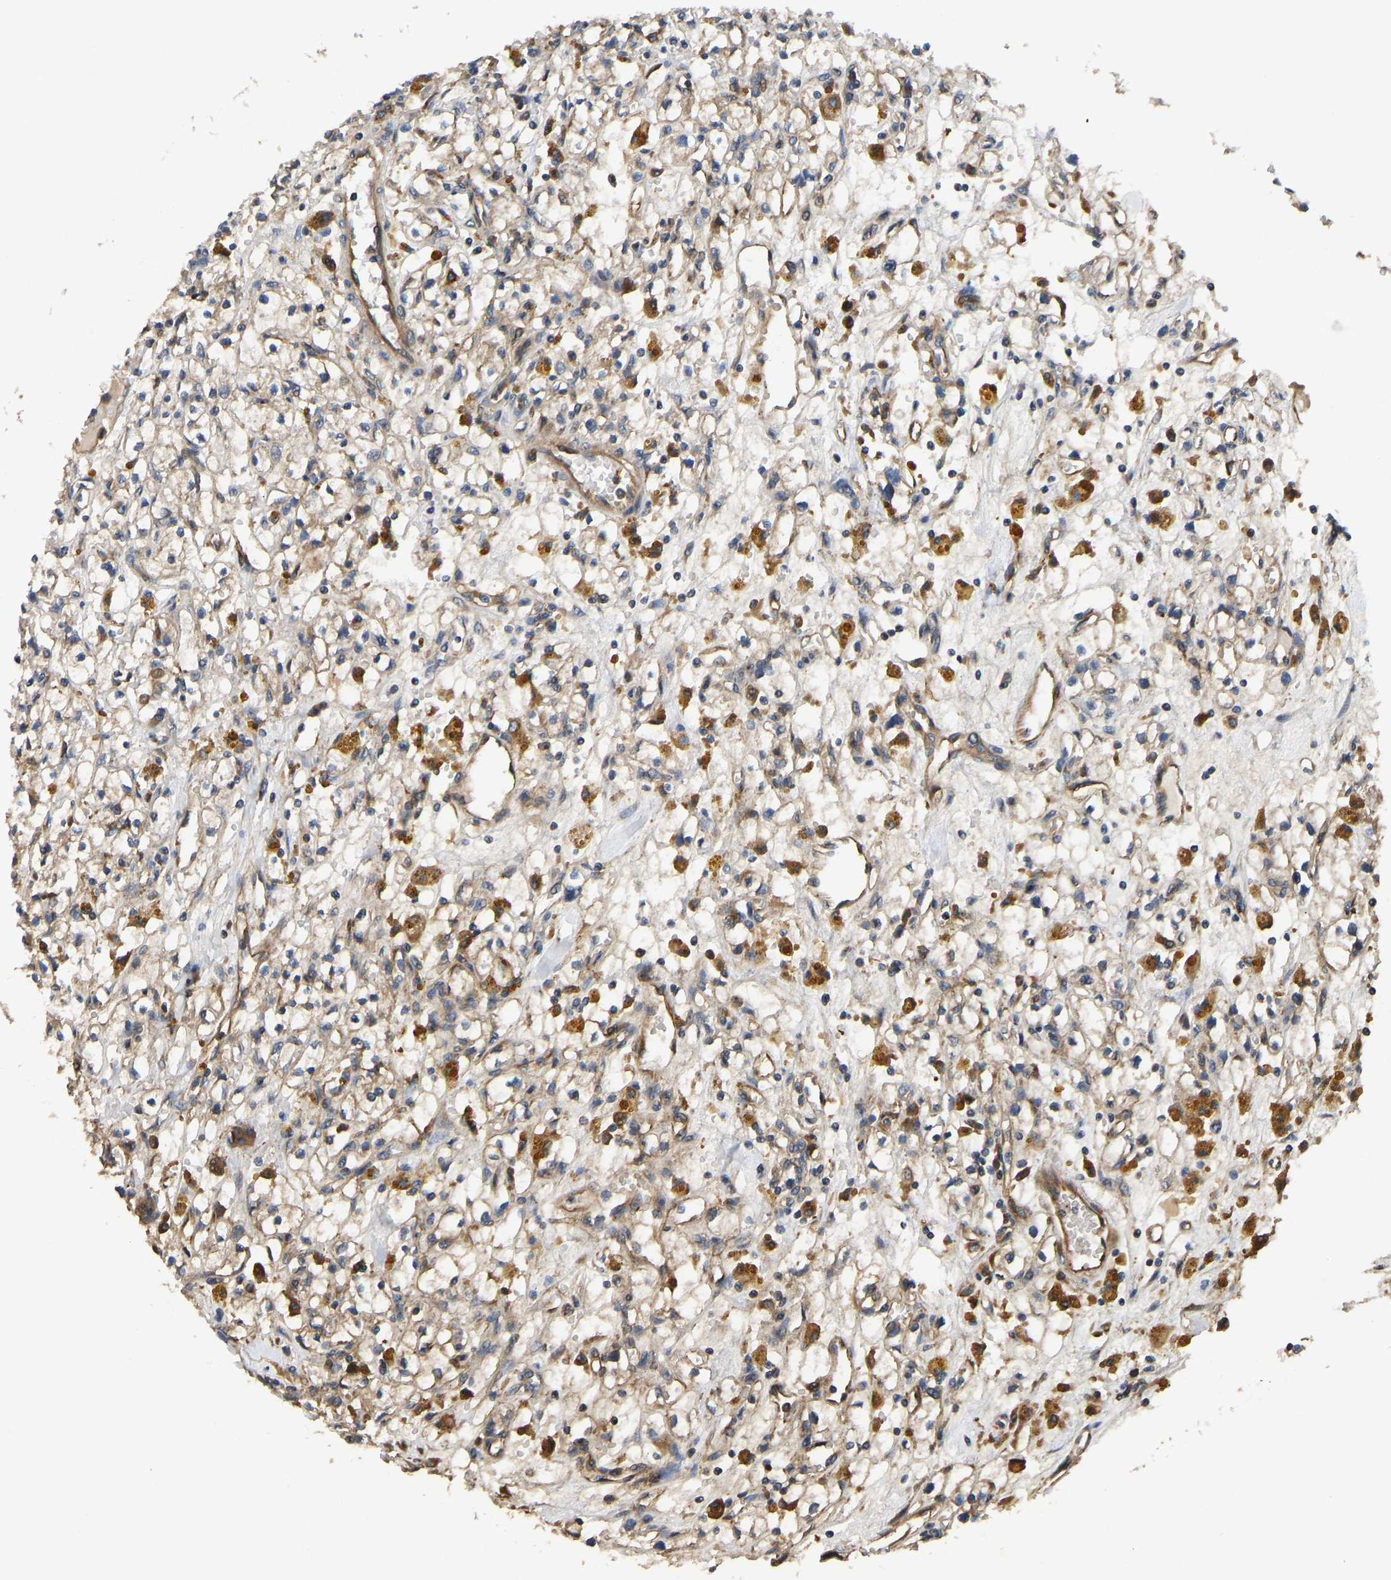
{"staining": {"intensity": "moderate", "quantity": ">75%", "location": "cytoplasmic/membranous"}, "tissue": "renal cancer", "cell_type": "Tumor cells", "image_type": "cancer", "snomed": [{"axis": "morphology", "description": "Adenocarcinoma, NOS"}, {"axis": "topography", "description": "Kidney"}], "caption": "A micrograph of renal adenocarcinoma stained for a protein demonstrates moderate cytoplasmic/membranous brown staining in tumor cells. The staining is performed using DAB (3,3'-diaminobenzidine) brown chromogen to label protein expression. The nuclei are counter-stained blue using hematoxylin.", "gene": "FLNB", "patient": {"sex": "male", "age": 56}}